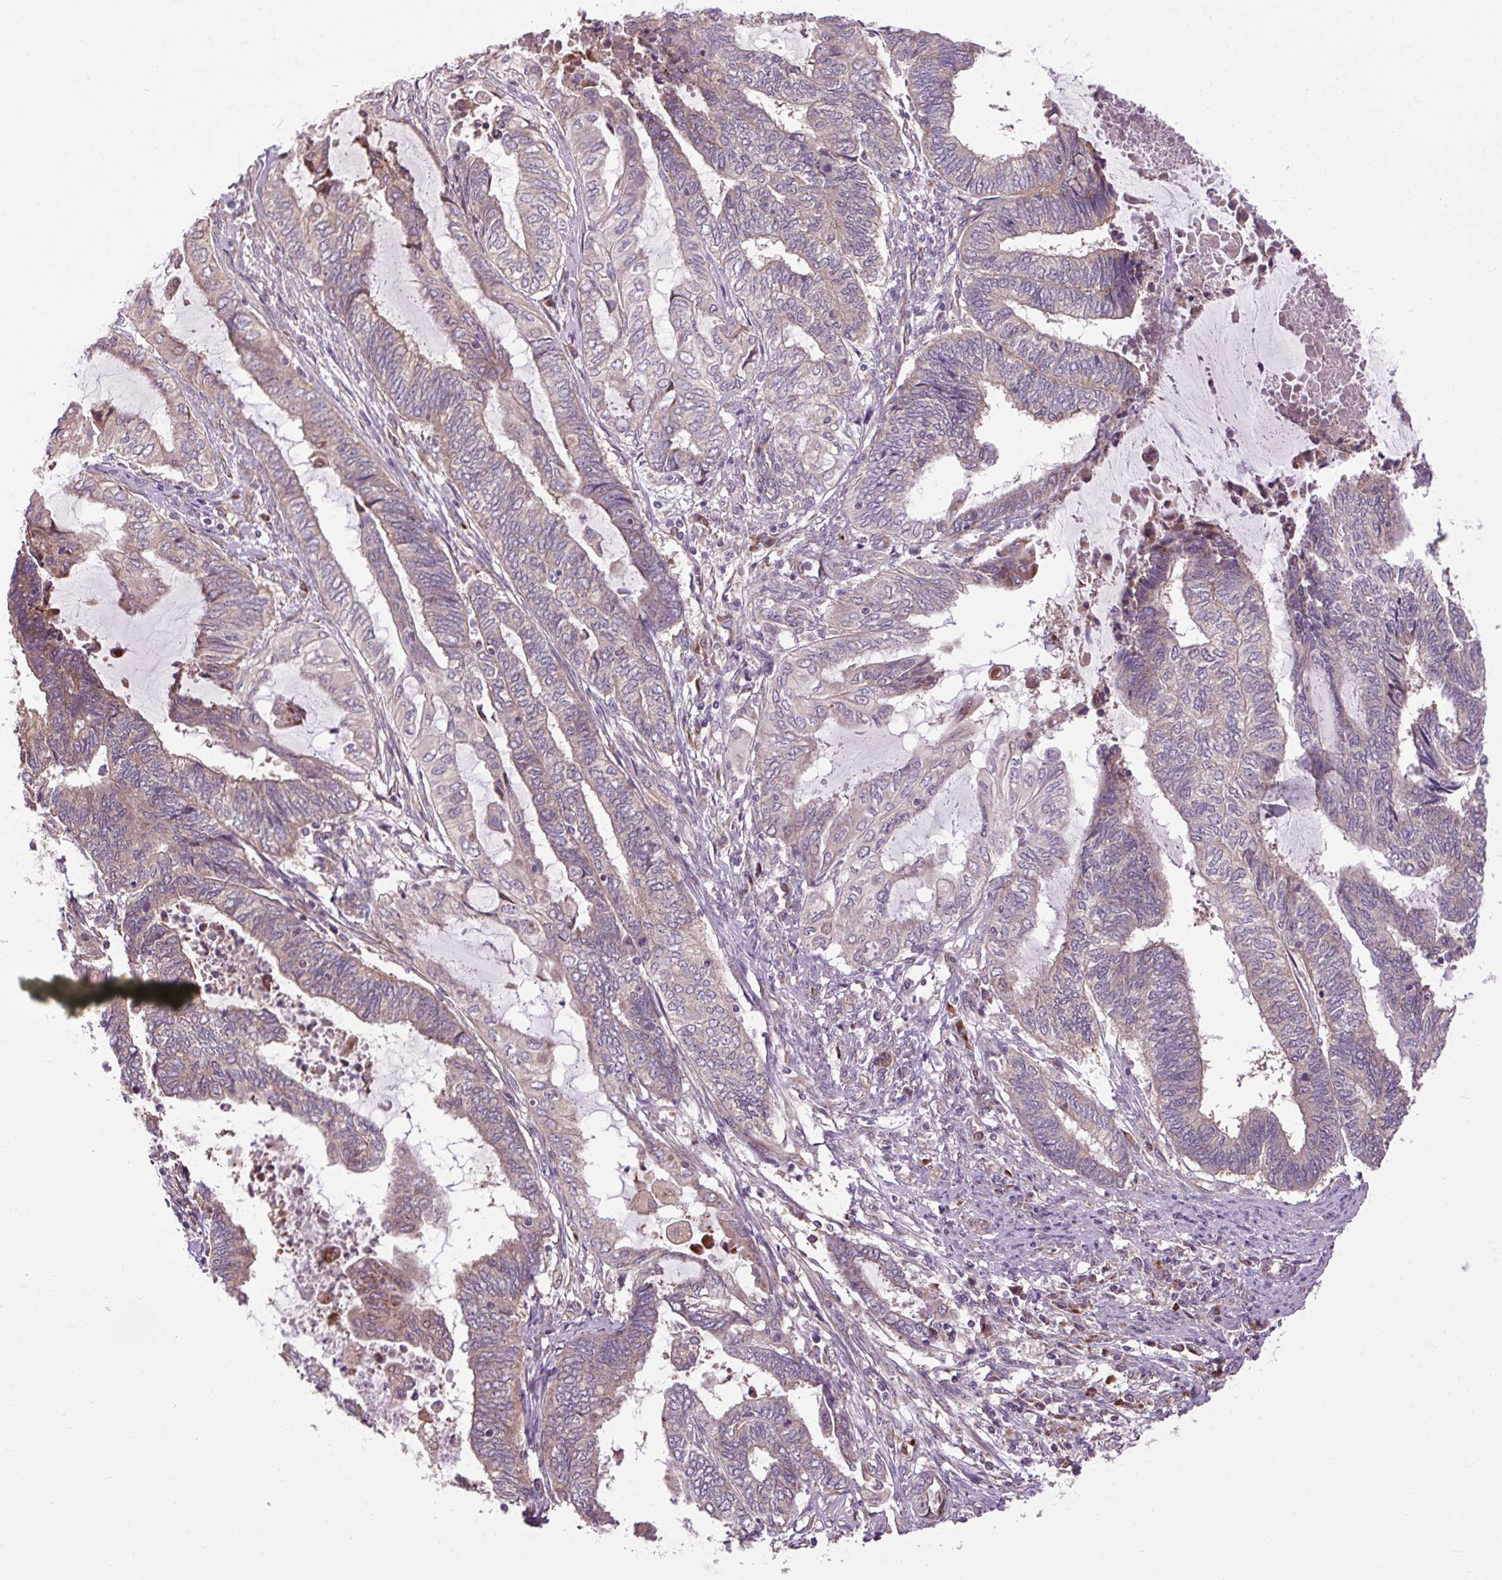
{"staining": {"intensity": "weak", "quantity": "25%-75%", "location": "cytoplasmic/membranous"}, "tissue": "endometrial cancer", "cell_type": "Tumor cells", "image_type": "cancer", "snomed": [{"axis": "morphology", "description": "Adenocarcinoma, NOS"}, {"axis": "topography", "description": "Uterus"}, {"axis": "topography", "description": "Endometrium"}], "caption": "This photomicrograph reveals immunohistochemistry staining of human endometrial cancer (adenocarcinoma), with low weak cytoplasmic/membranous expression in approximately 25%-75% of tumor cells.", "gene": "FLRT1", "patient": {"sex": "female", "age": 70}}